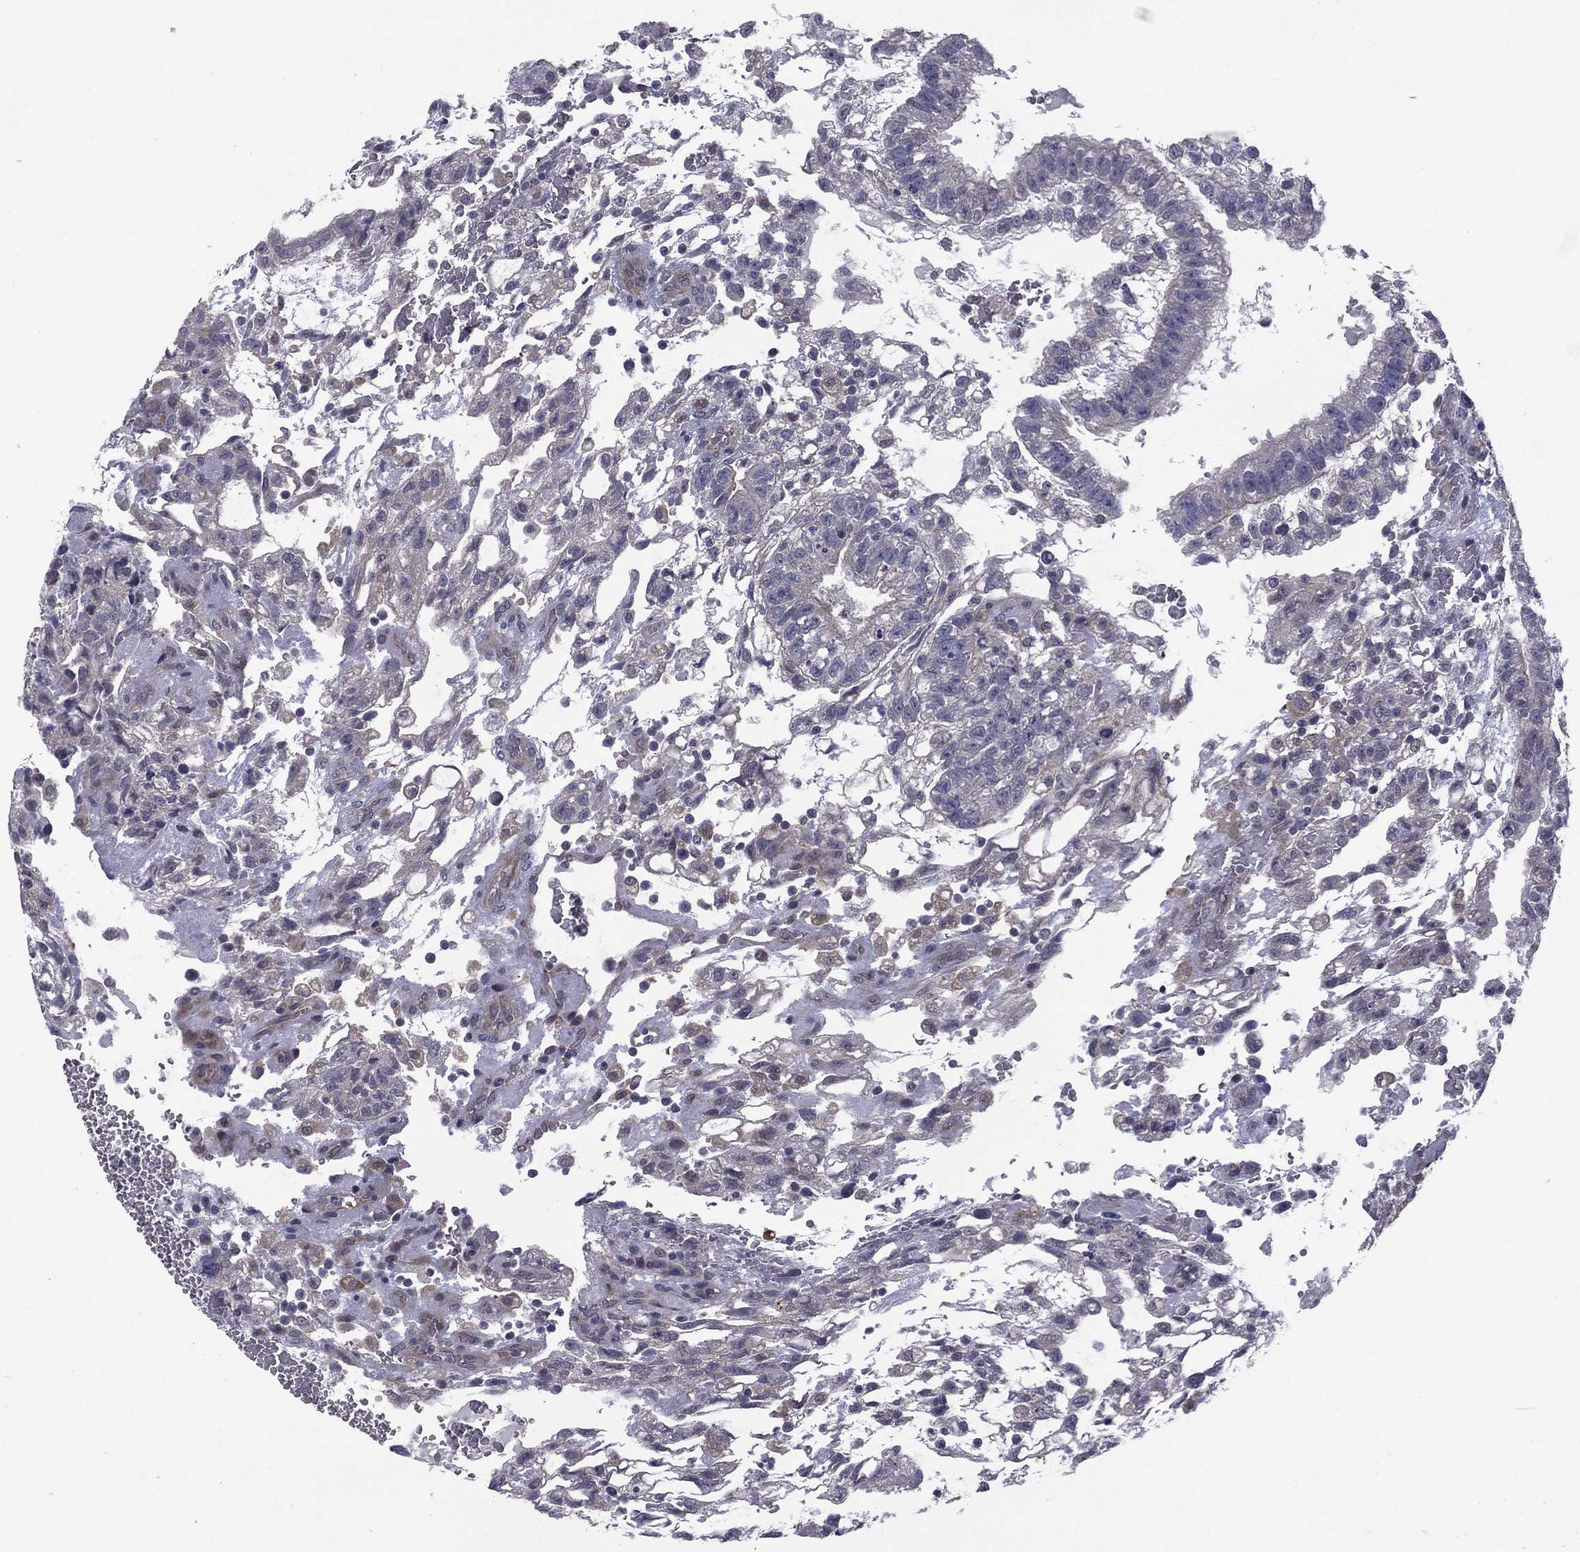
{"staining": {"intensity": "negative", "quantity": "none", "location": "none"}, "tissue": "testis cancer", "cell_type": "Tumor cells", "image_type": "cancer", "snomed": [{"axis": "morphology", "description": "Carcinoma, Embryonal, NOS"}, {"axis": "topography", "description": "Testis"}], "caption": "High power microscopy micrograph of an immunohistochemistry (IHC) micrograph of testis cancer (embryonal carcinoma), revealing no significant positivity in tumor cells. (DAB immunohistochemistry (IHC), high magnification).", "gene": "ACTRT2", "patient": {"sex": "male", "age": 32}}